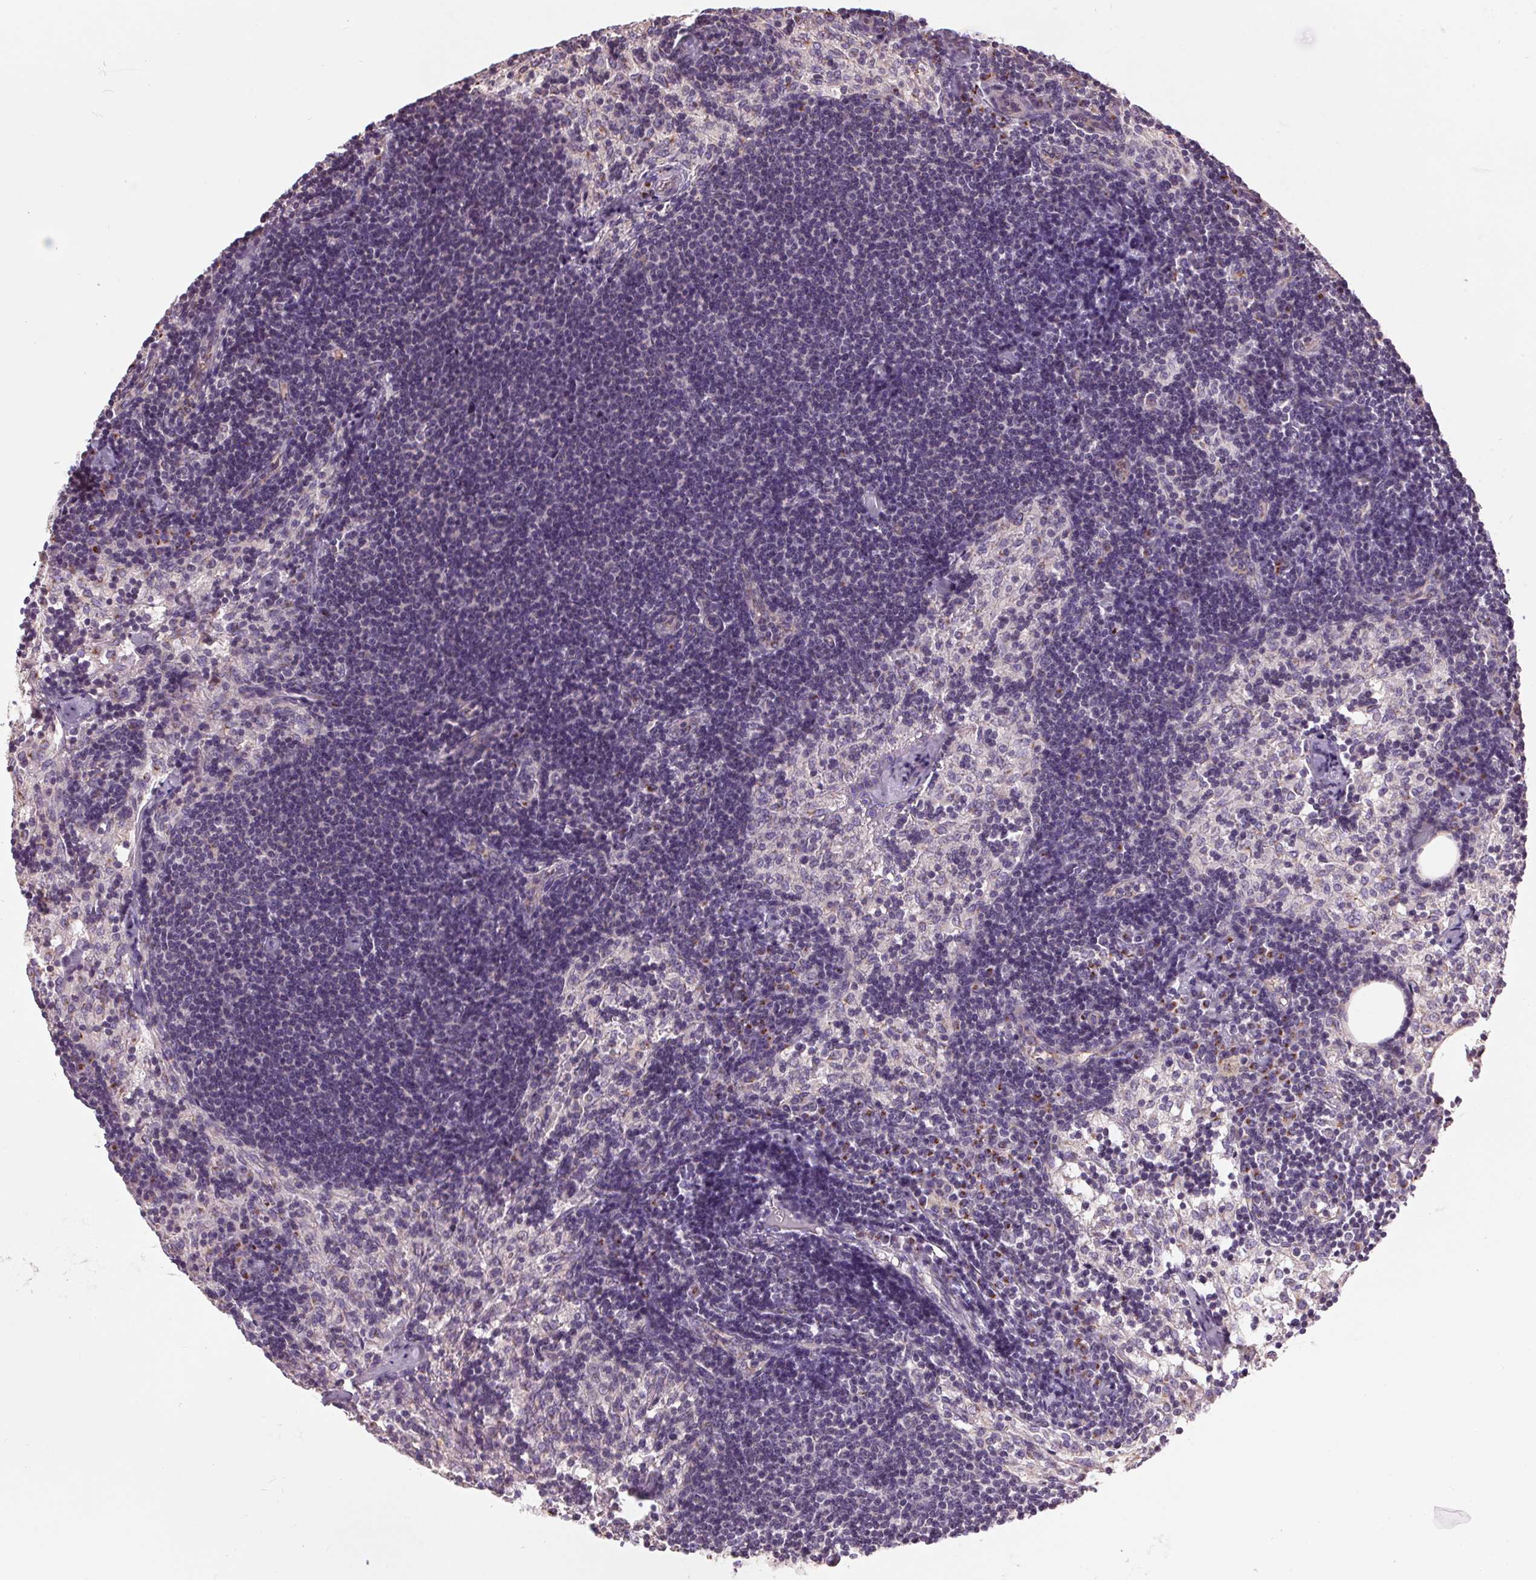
{"staining": {"intensity": "negative", "quantity": "none", "location": "none"}, "tissue": "lymph node", "cell_type": "Germinal center cells", "image_type": "normal", "snomed": [{"axis": "morphology", "description": "Normal tissue, NOS"}, {"axis": "topography", "description": "Lymph node"}], "caption": "Germinal center cells show no significant protein expression in normal lymph node.", "gene": "GOLPH3", "patient": {"sex": "female", "age": 69}}